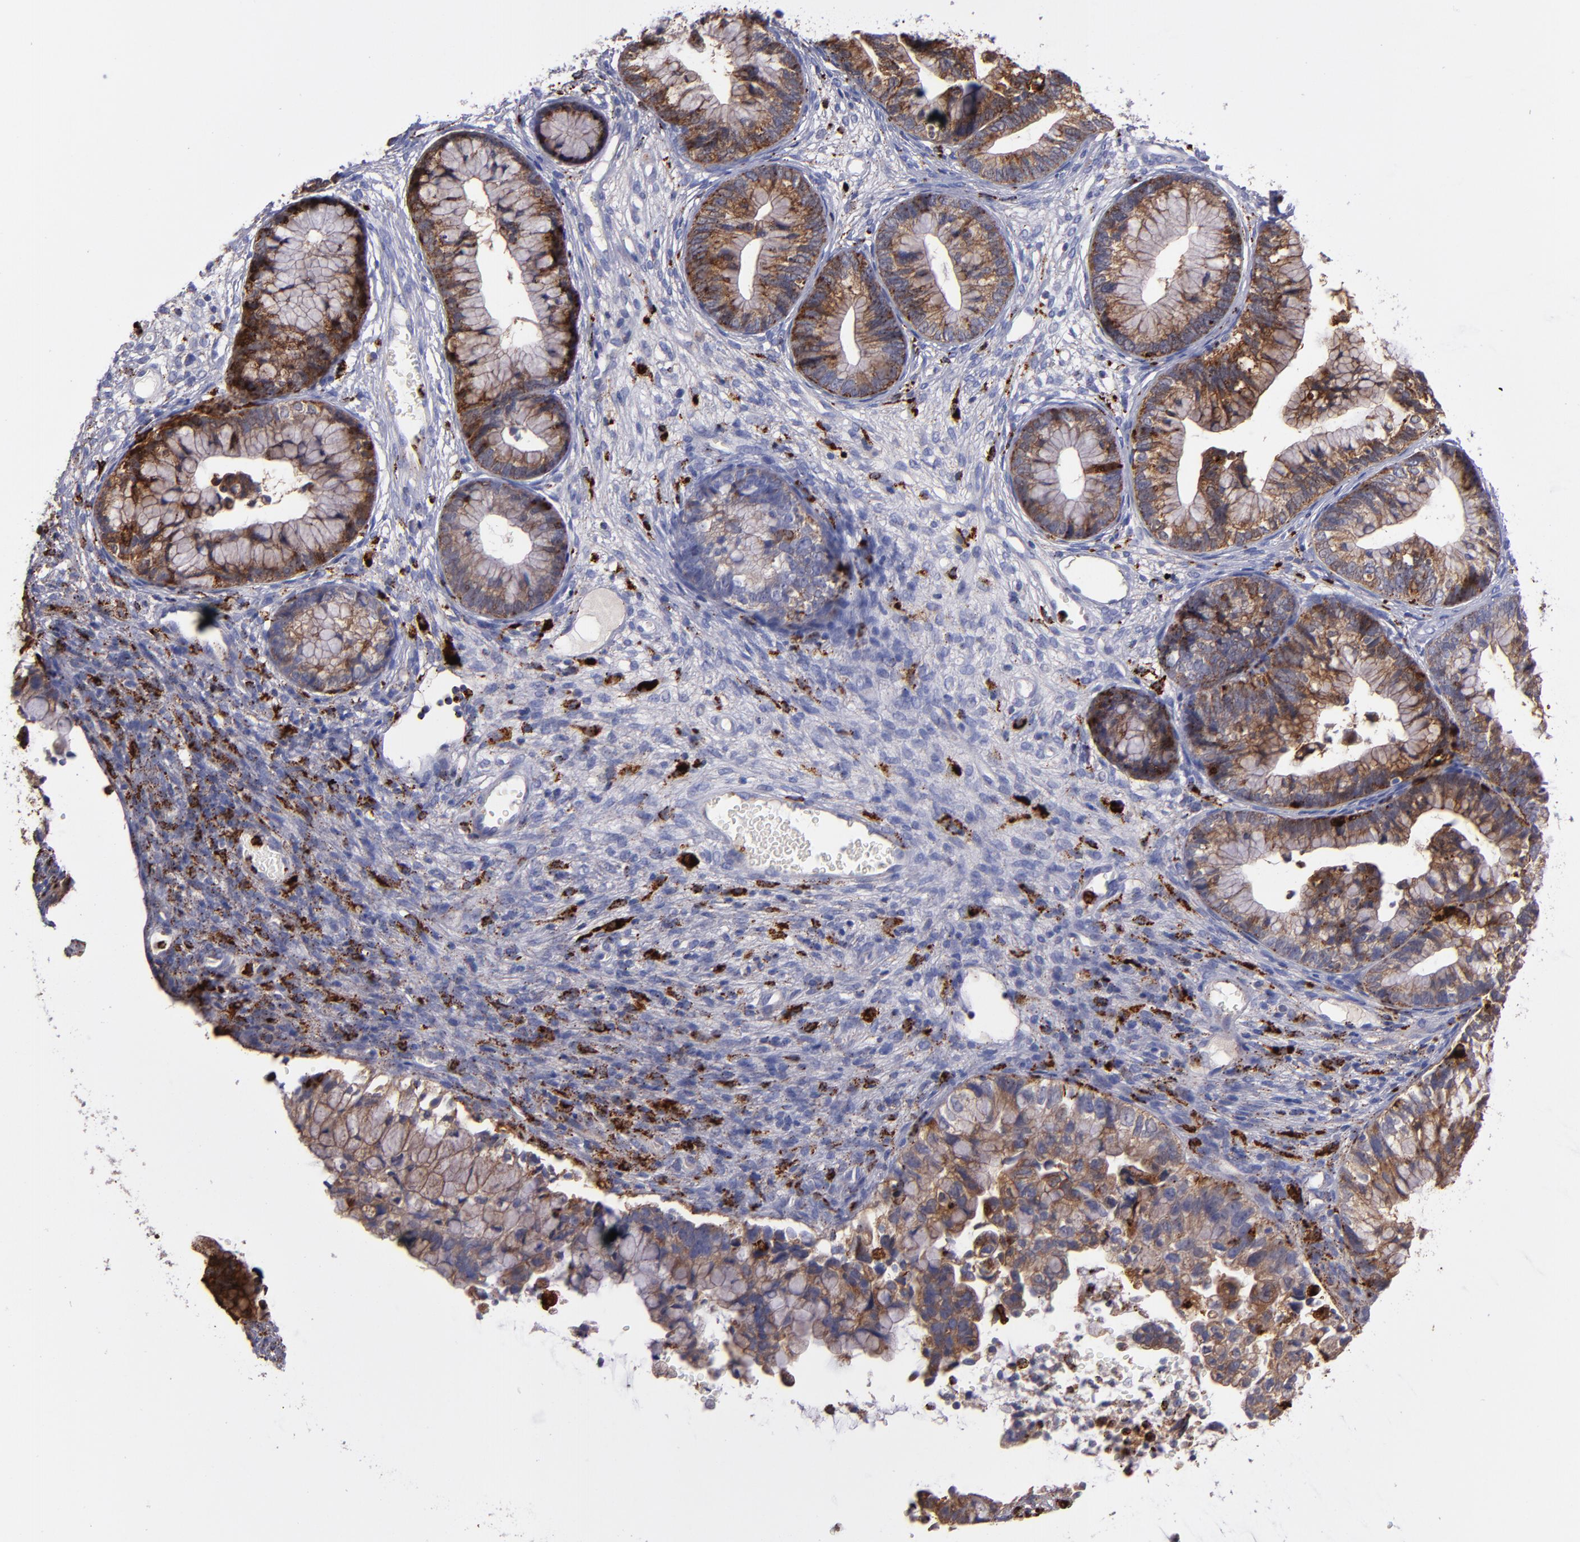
{"staining": {"intensity": "strong", "quantity": ">75%", "location": "cytoplasmic/membranous"}, "tissue": "cervical cancer", "cell_type": "Tumor cells", "image_type": "cancer", "snomed": [{"axis": "morphology", "description": "Adenocarcinoma, NOS"}, {"axis": "topography", "description": "Cervix"}], "caption": "Human cervical cancer (adenocarcinoma) stained with a brown dye reveals strong cytoplasmic/membranous positive expression in about >75% of tumor cells.", "gene": "CTSS", "patient": {"sex": "female", "age": 44}}